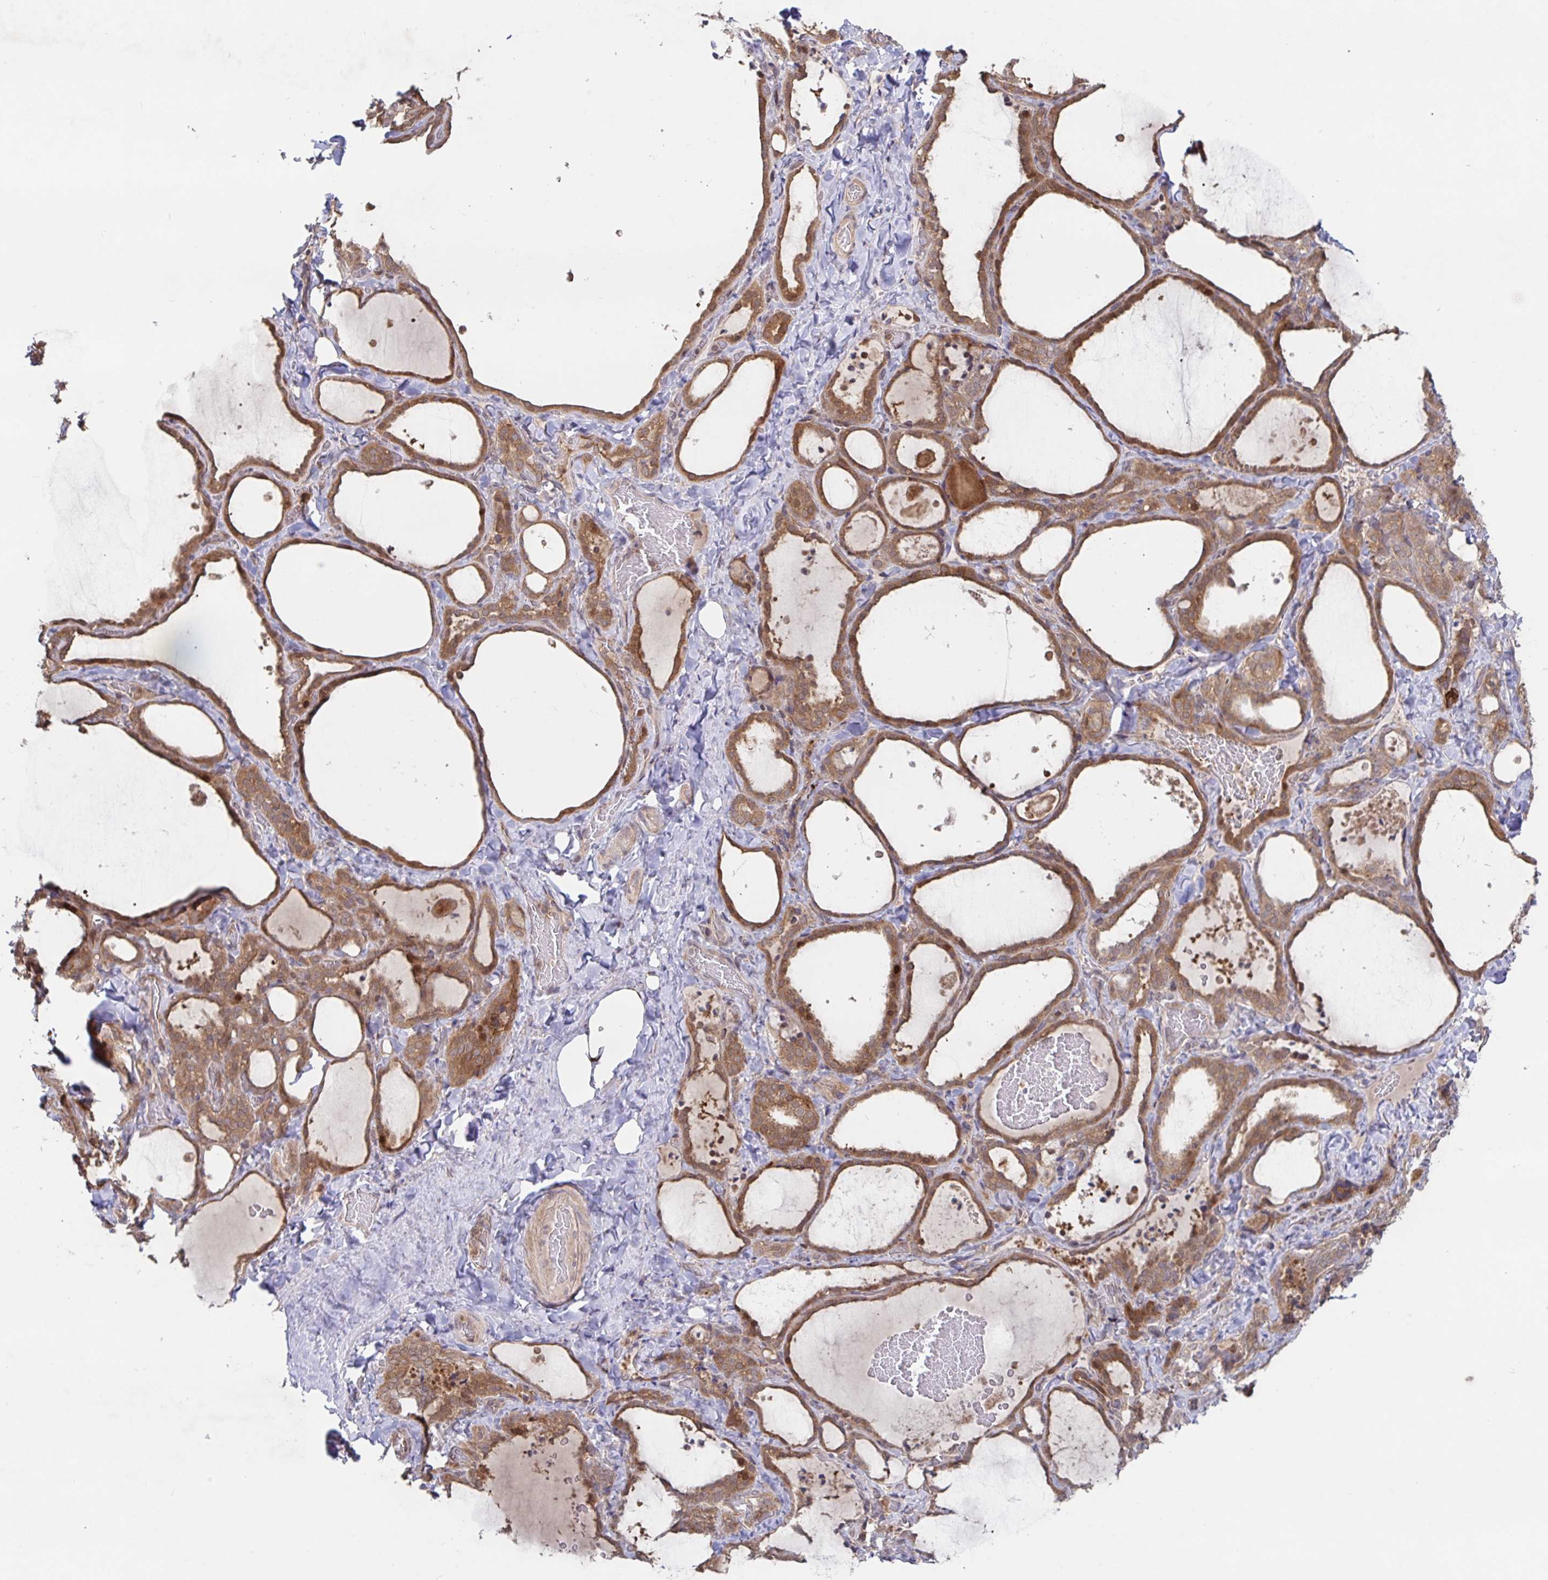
{"staining": {"intensity": "moderate", "quantity": ">75%", "location": "cytoplasmic/membranous"}, "tissue": "thyroid gland", "cell_type": "Glandular cells", "image_type": "normal", "snomed": [{"axis": "morphology", "description": "Normal tissue, NOS"}, {"axis": "topography", "description": "Thyroid gland"}], "caption": "The micrograph reveals immunohistochemical staining of normal thyroid gland. There is moderate cytoplasmic/membranous positivity is identified in approximately >75% of glandular cells. Nuclei are stained in blue.", "gene": "AACS", "patient": {"sex": "female", "age": 22}}